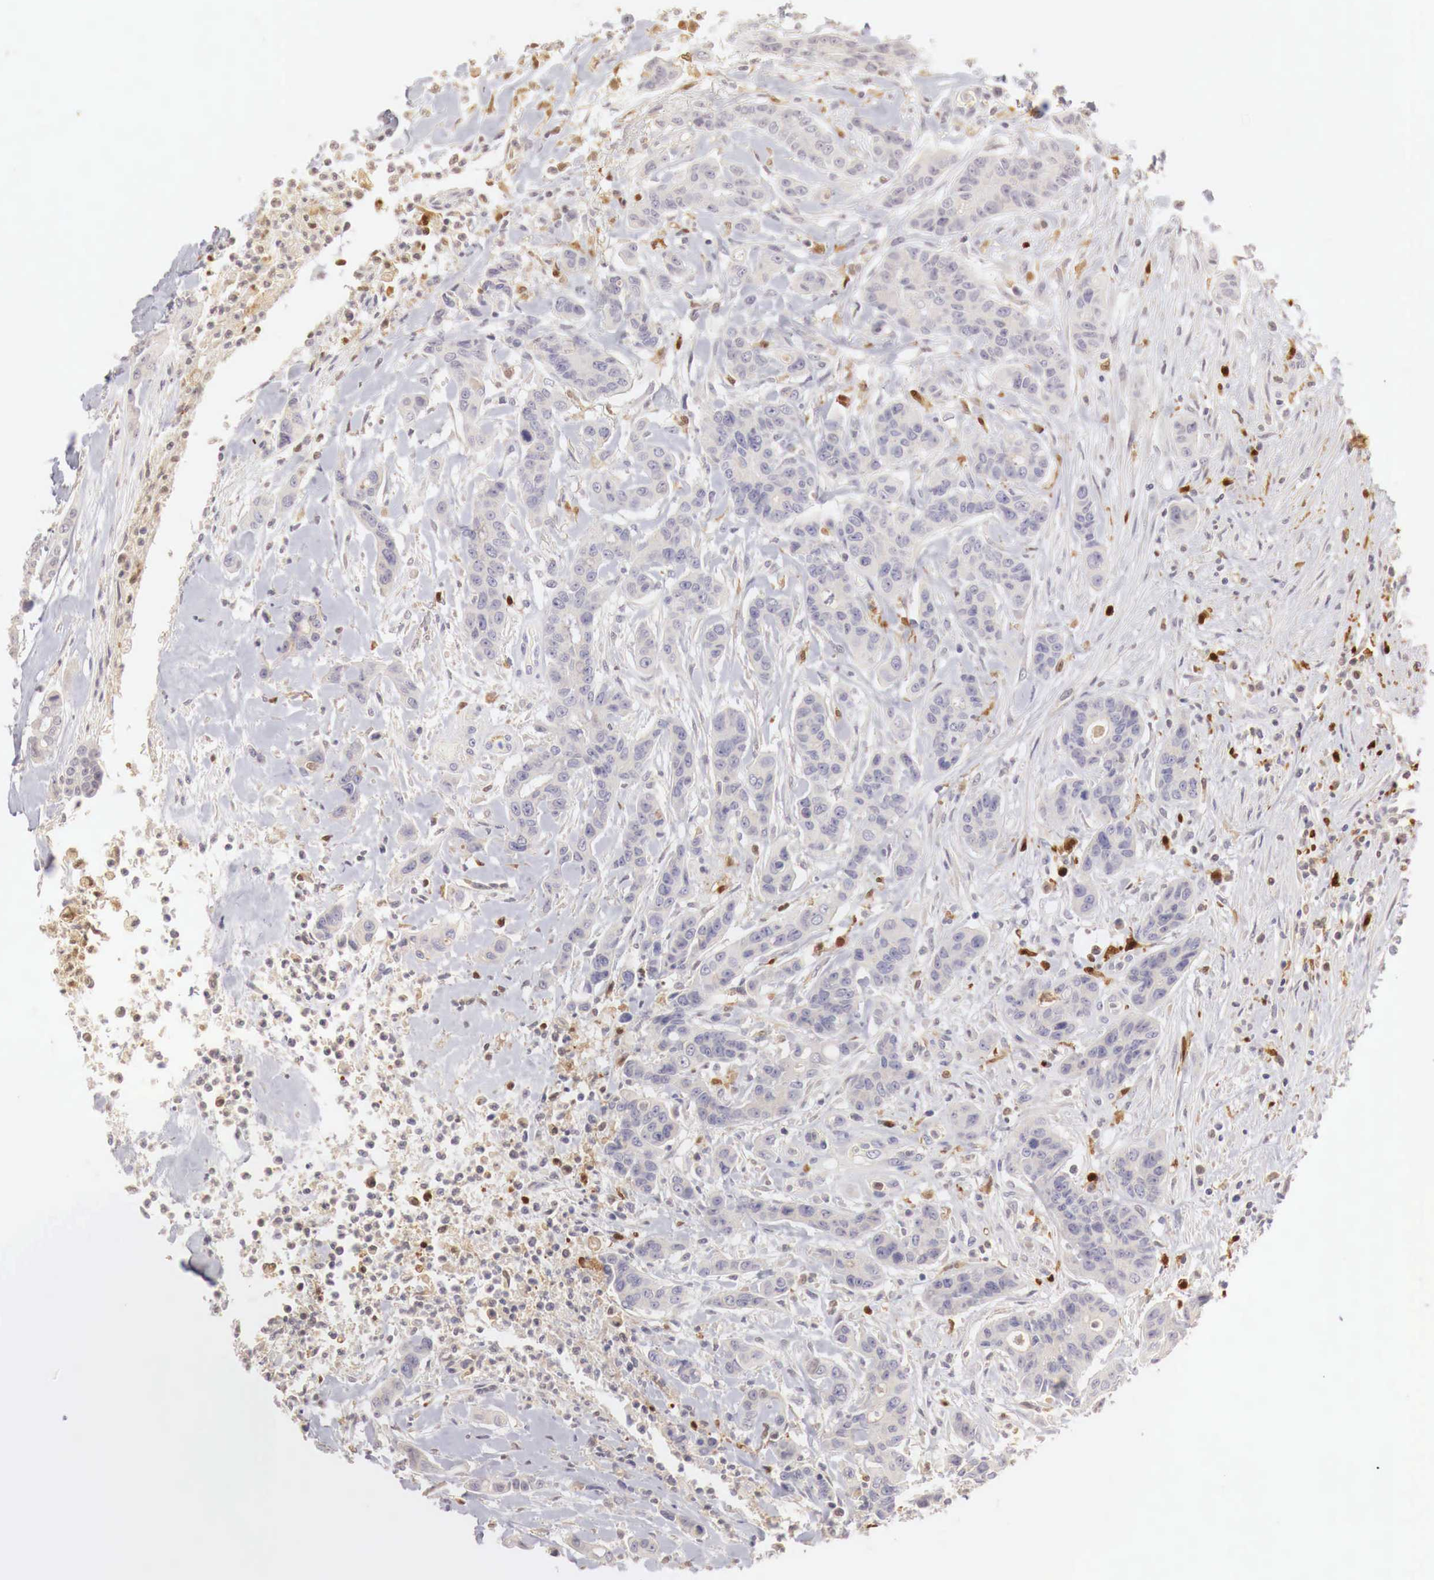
{"staining": {"intensity": "negative", "quantity": "none", "location": "none"}, "tissue": "colorectal cancer", "cell_type": "Tumor cells", "image_type": "cancer", "snomed": [{"axis": "morphology", "description": "Adenocarcinoma, NOS"}, {"axis": "topography", "description": "Colon"}], "caption": "High magnification brightfield microscopy of colorectal cancer stained with DAB (3,3'-diaminobenzidine) (brown) and counterstained with hematoxylin (blue): tumor cells show no significant positivity.", "gene": "RENBP", "patient": {"sex": "female", "age": 70}}